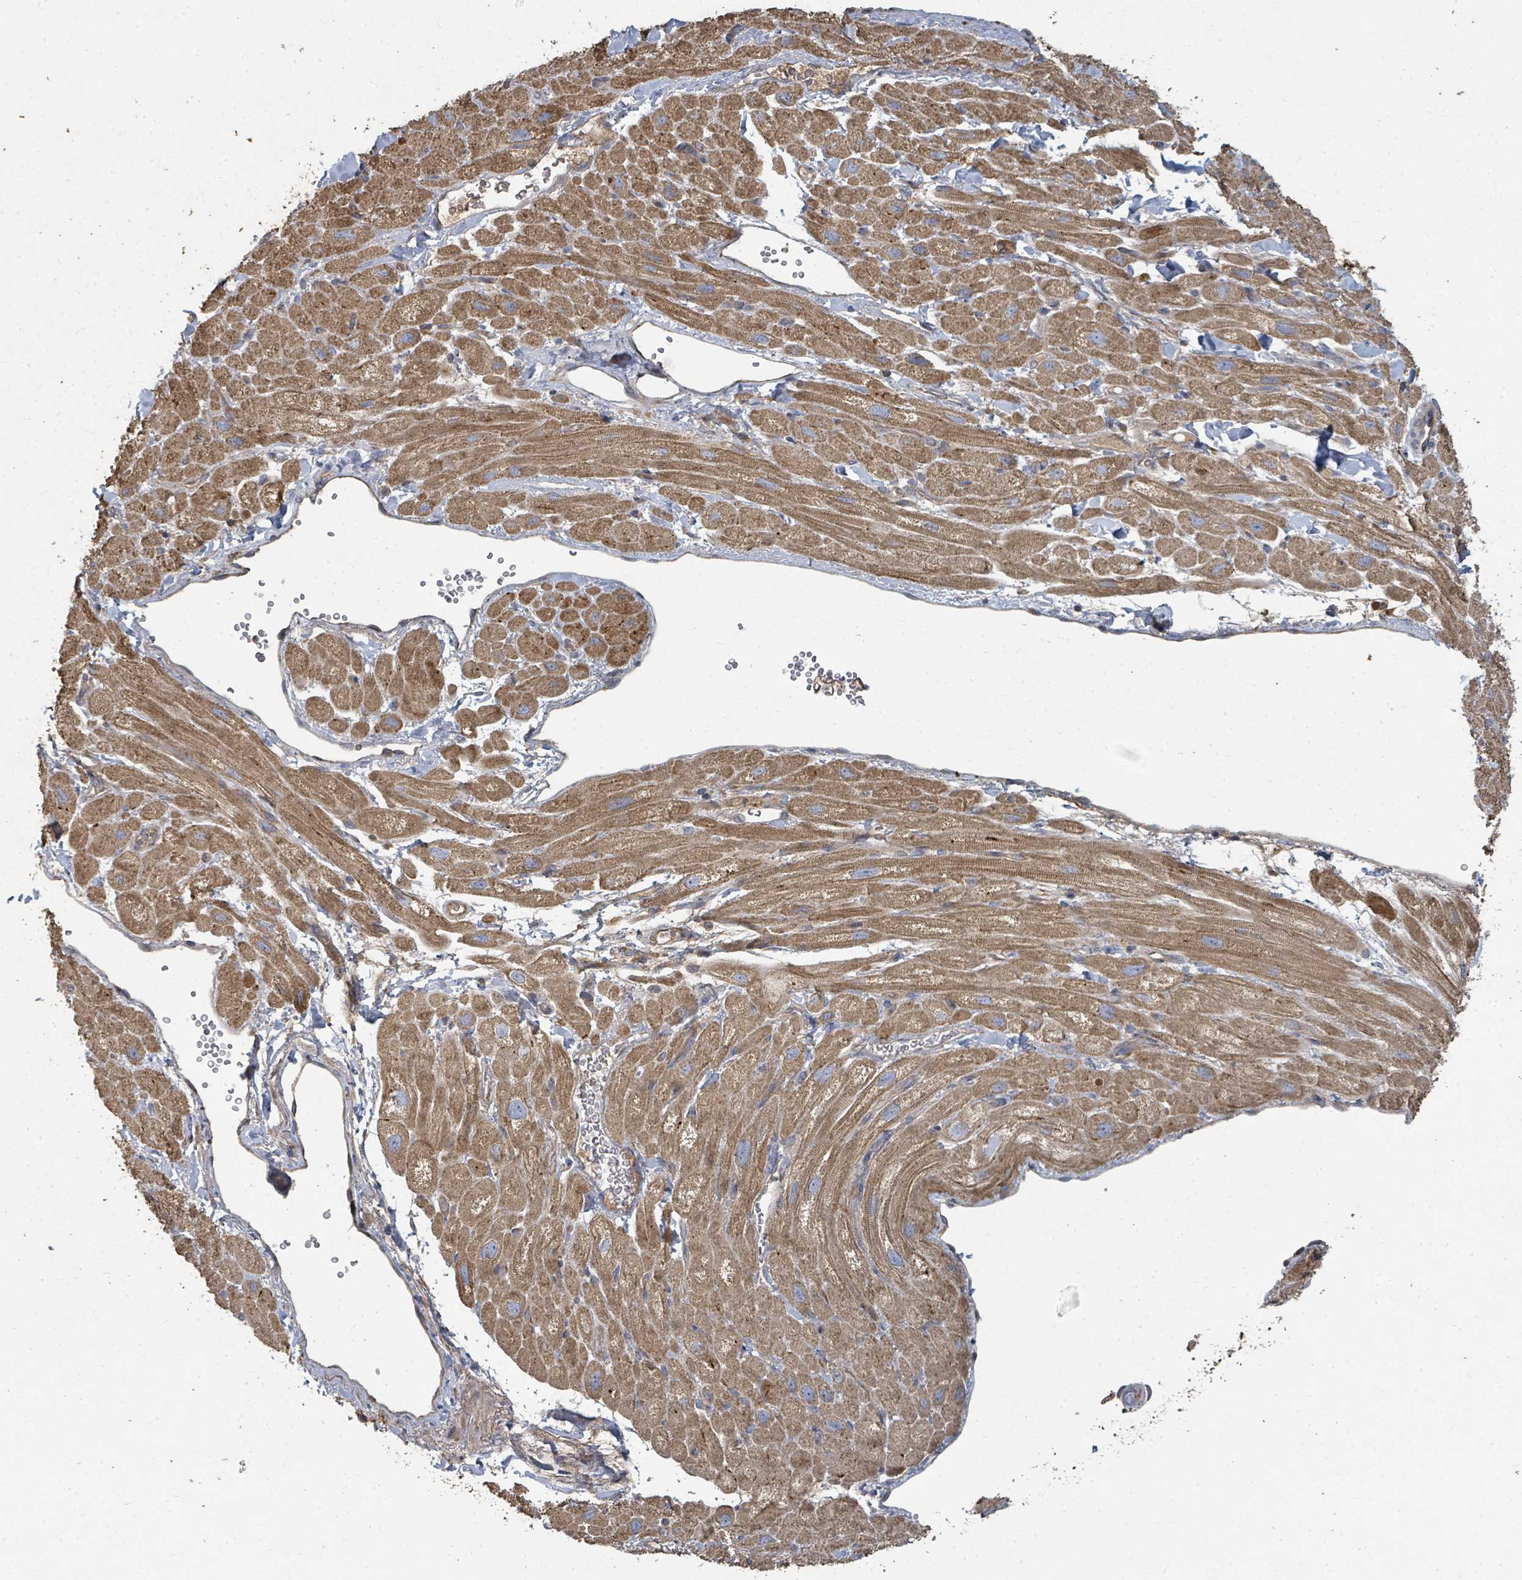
{"staining": {"intensity": "moderate", "quantity": ">75%", "location": "cytoplasmic/membranous"}, "tissue": "heart muscle", "cell_type": "Cardiomyocytes", "image_type": "normal", "snomed": [{"axis": "morphology", "description": "Normal tissue, NOS"}, {"axis": "topography", "description": "Heart"}], "caption": "A medium amount of moderate cytoplasmic/membranous positivity is appreciated in approximately >75% of cardiomyocytes in unremarkable heart muscle.", "gene": "WDFY1", "patient": {"sex": "male", "age": 65}}